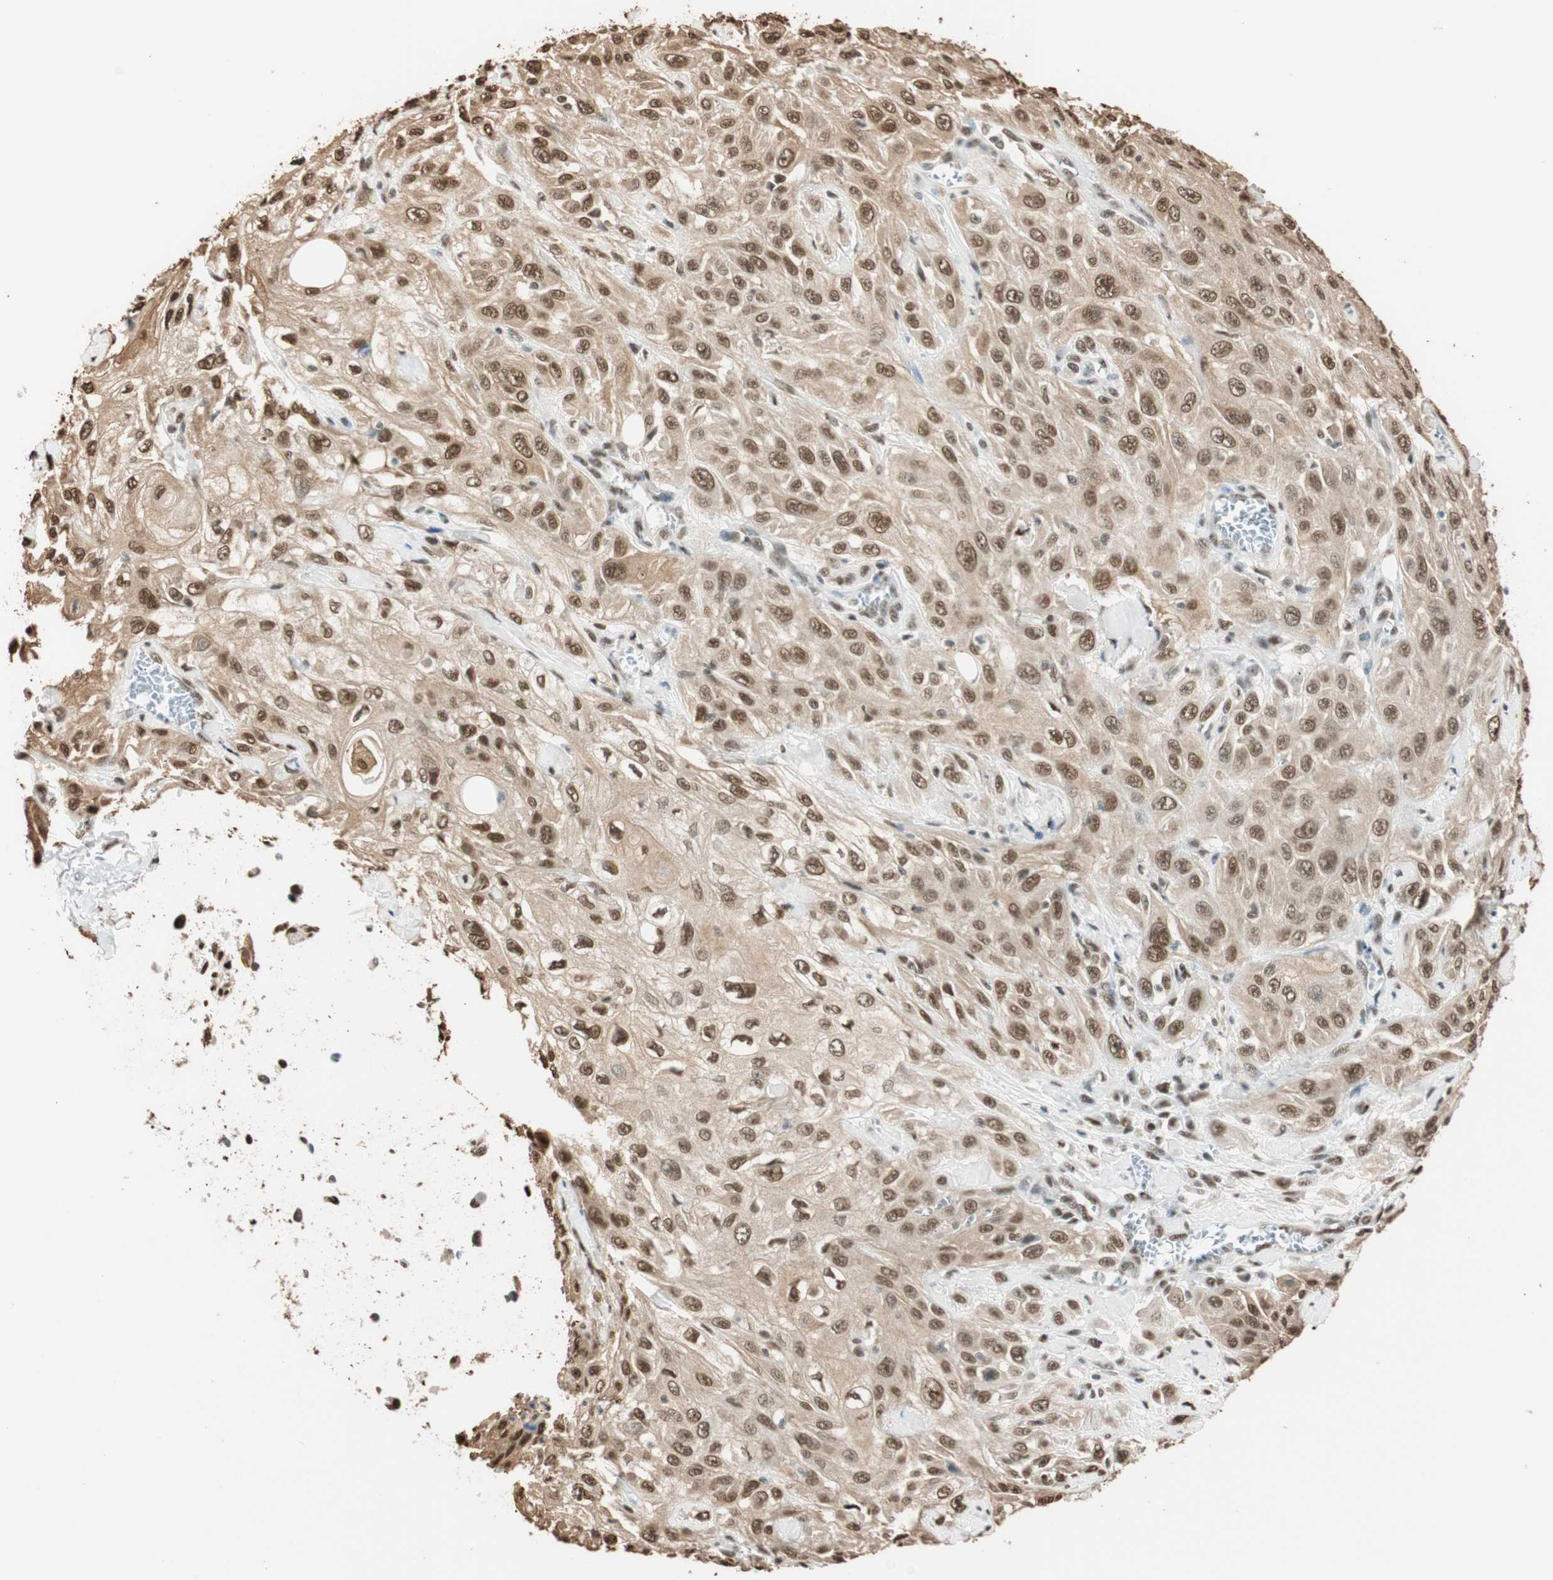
{"staining": {"intensity": "moderate", "quantity": ">75%", "location": "cytoplasmic/membranous,nuclear"}, "tissue": "skin cancer", "cell_type": "Tumor cells", "image_type": "cancer", "snomed": [{"axis": "morphology", "description": "Squamous cell carcinoma, NOS"}, {"axis": "morphology", "description": "Squamous cell carcinoma, metastatic, NOS"}, {"axis": "topography", "description": "Skin"}, {"axis": "topography", "description": "Lymph node"}], "caption": "This is a micrograph of immunohistochemistry staining of skin cancer (metastatic squamous cell carcinoma), which shows moderate staining in the cytoplasmic/membranous and nuclear of tumor cells.", "gene": "FANCG", "patient": {"sex": "male", "age": 75}}